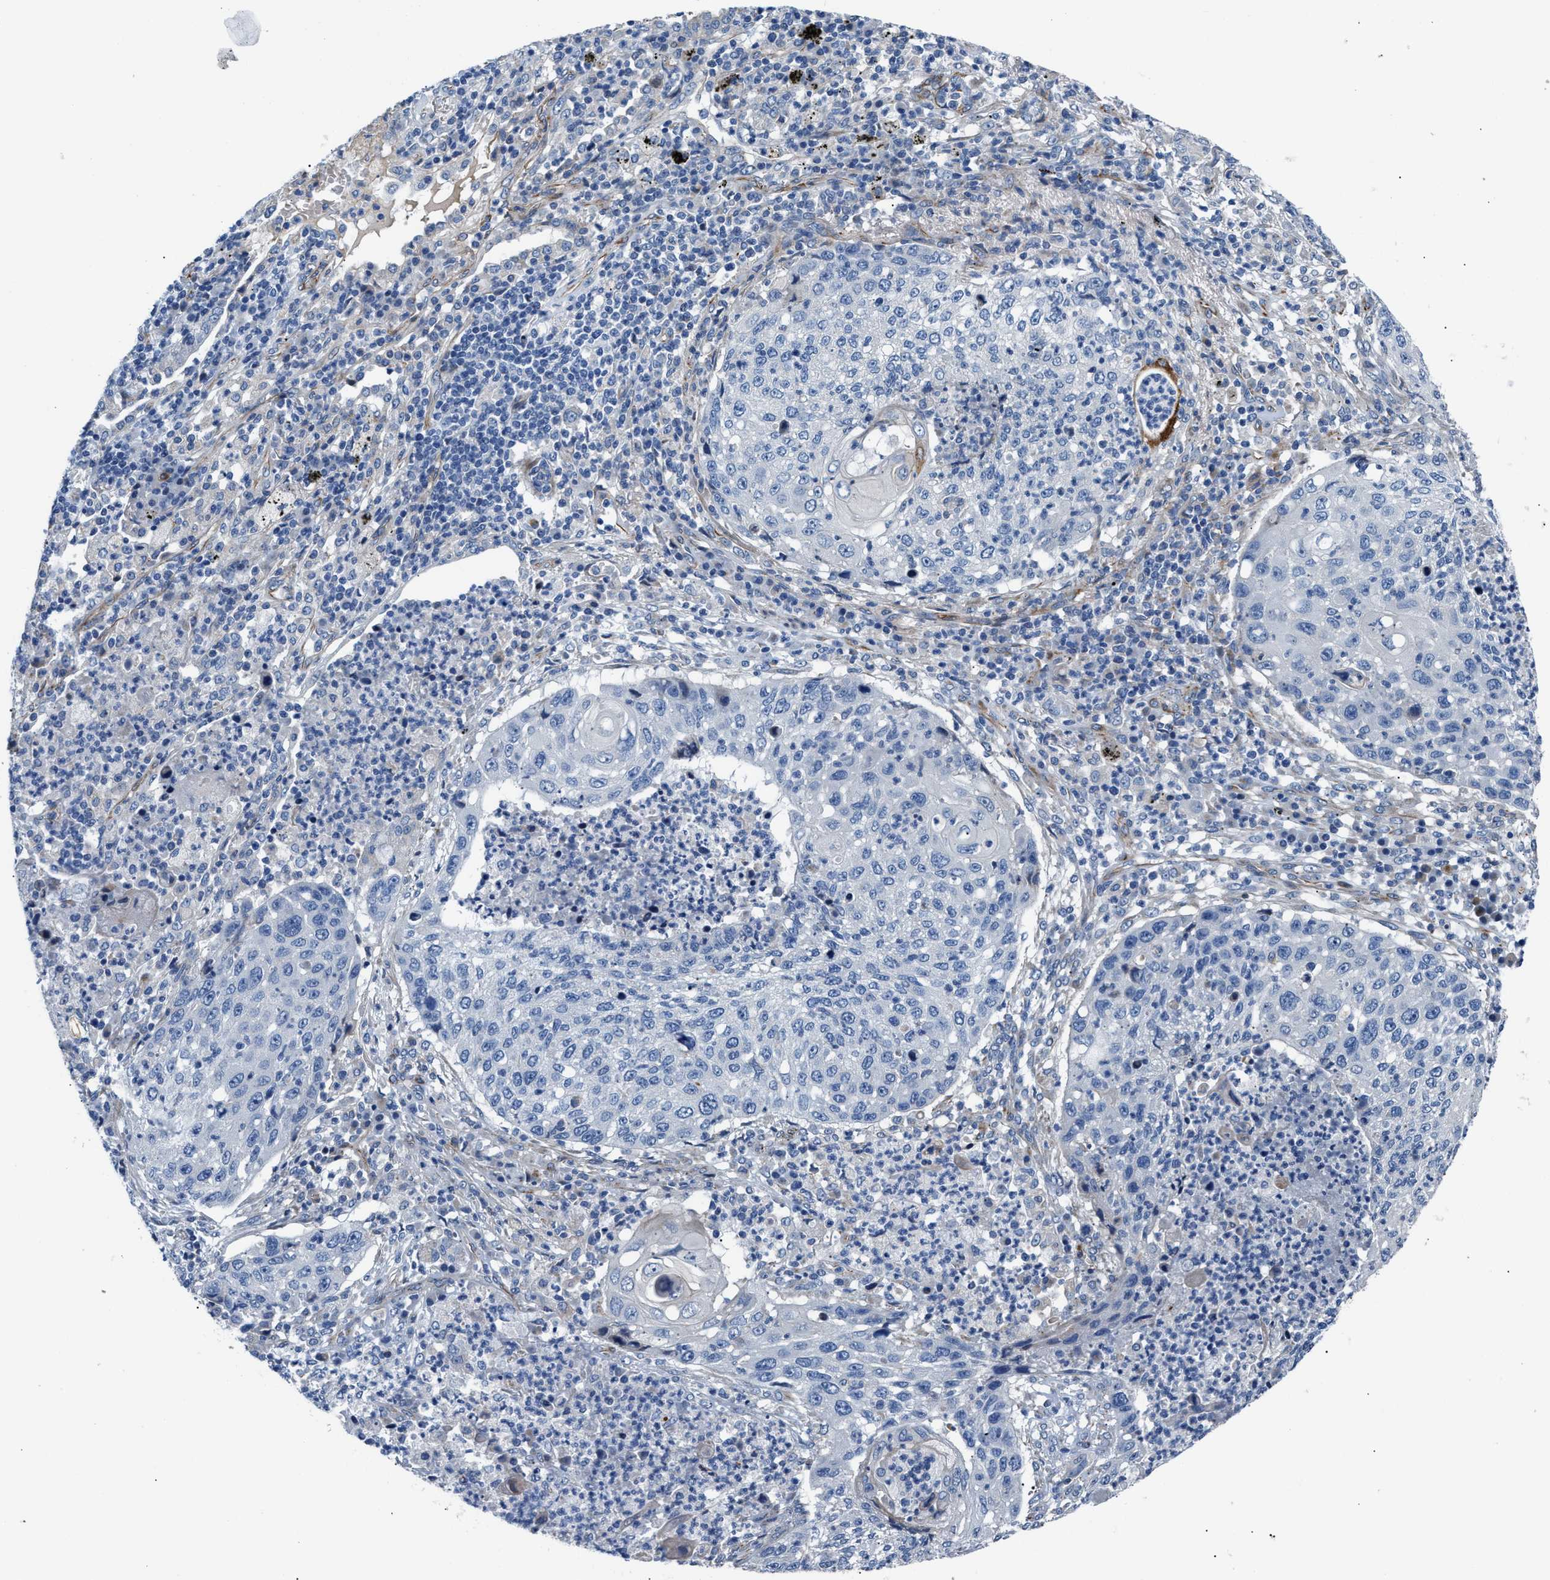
{"staining": {"intensity": "negative", "quantity": "none", "location": "none"}, "tissue": "lung cancer", "cell_type": "Tumor cells", "image_type": "cancer", "snomed": [{"axis": "morphology", "description": "Squamous cell carcinoma, NOS"}, {"axis": "topography", "description": "Lung"}], "caption": "High power microscopy image of an immunohistochemistry (IHC) image of lung cancer, revealing no significant positivity in tumor cells. (Immunohistochemistry (ihc), brightfield microscopy, high magnification).", "gene": "TFPI", "patient": {"sex": "female", "age": 63}}